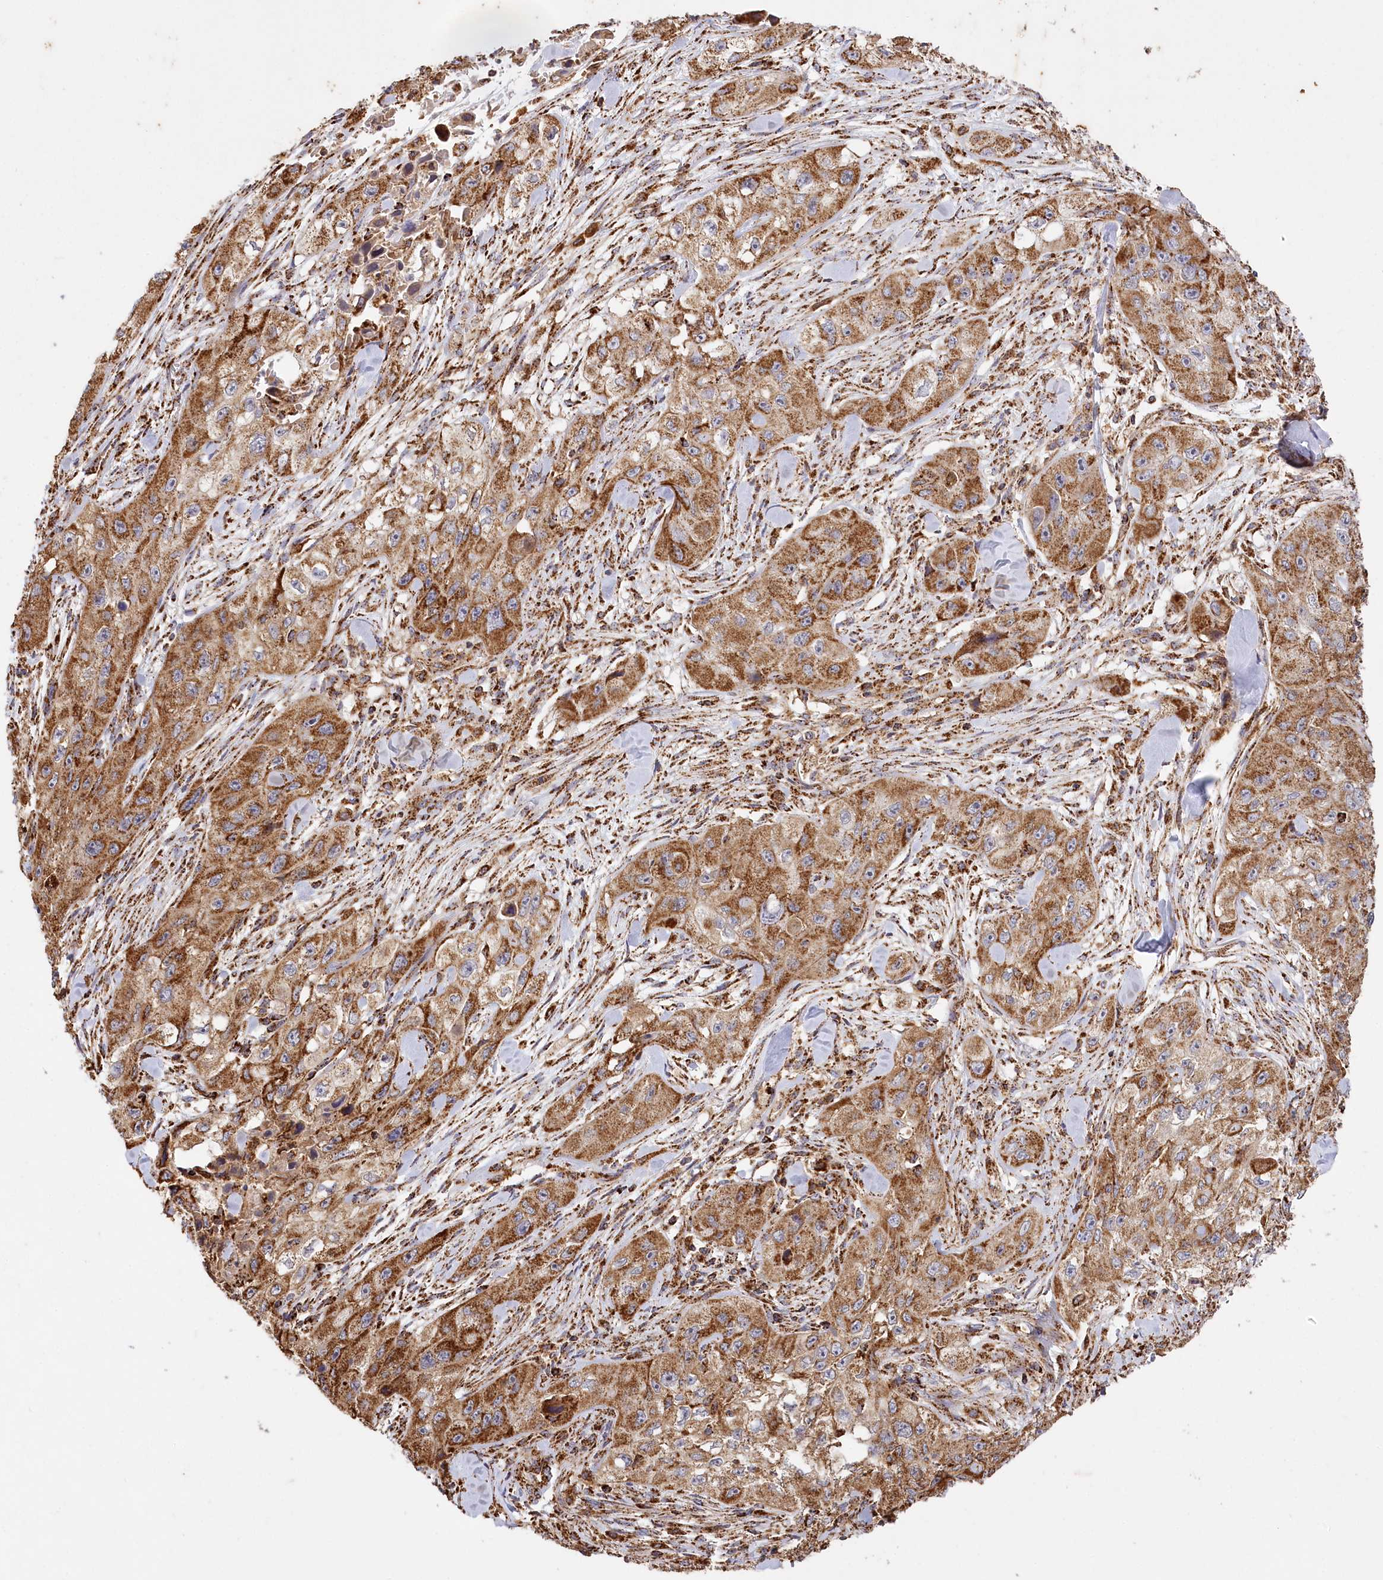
{"staining": {"intensity": "moderate", "quantity": ">75%", "location": "cytoplasmic/membranous"}, "tissue": "skin cancer", "cell_type": "Tumor cells", "image_type": "cancer", "snomed": [{"axis": "morphology", "description": "Squamous cell carcinoma, NOS"}, {"axis": "topography", "description": "Skin"}, {"axis": "topography", "description": "Subcutis"}], "caption": "IHC staining of squamous cell carcinoma (skin), which reveals medium levels of moderate cytoplasmic/membranous expression in approximately >75% of tumor cells indicating moderate cytoplasmic/membranous protein expression. The staining was performed using DAB (brown) for protein detection and nuclei were counterstained in hematoxylin (blue).", "gene": "CARD19", "patient": {"sex": "male", "age": 73}}